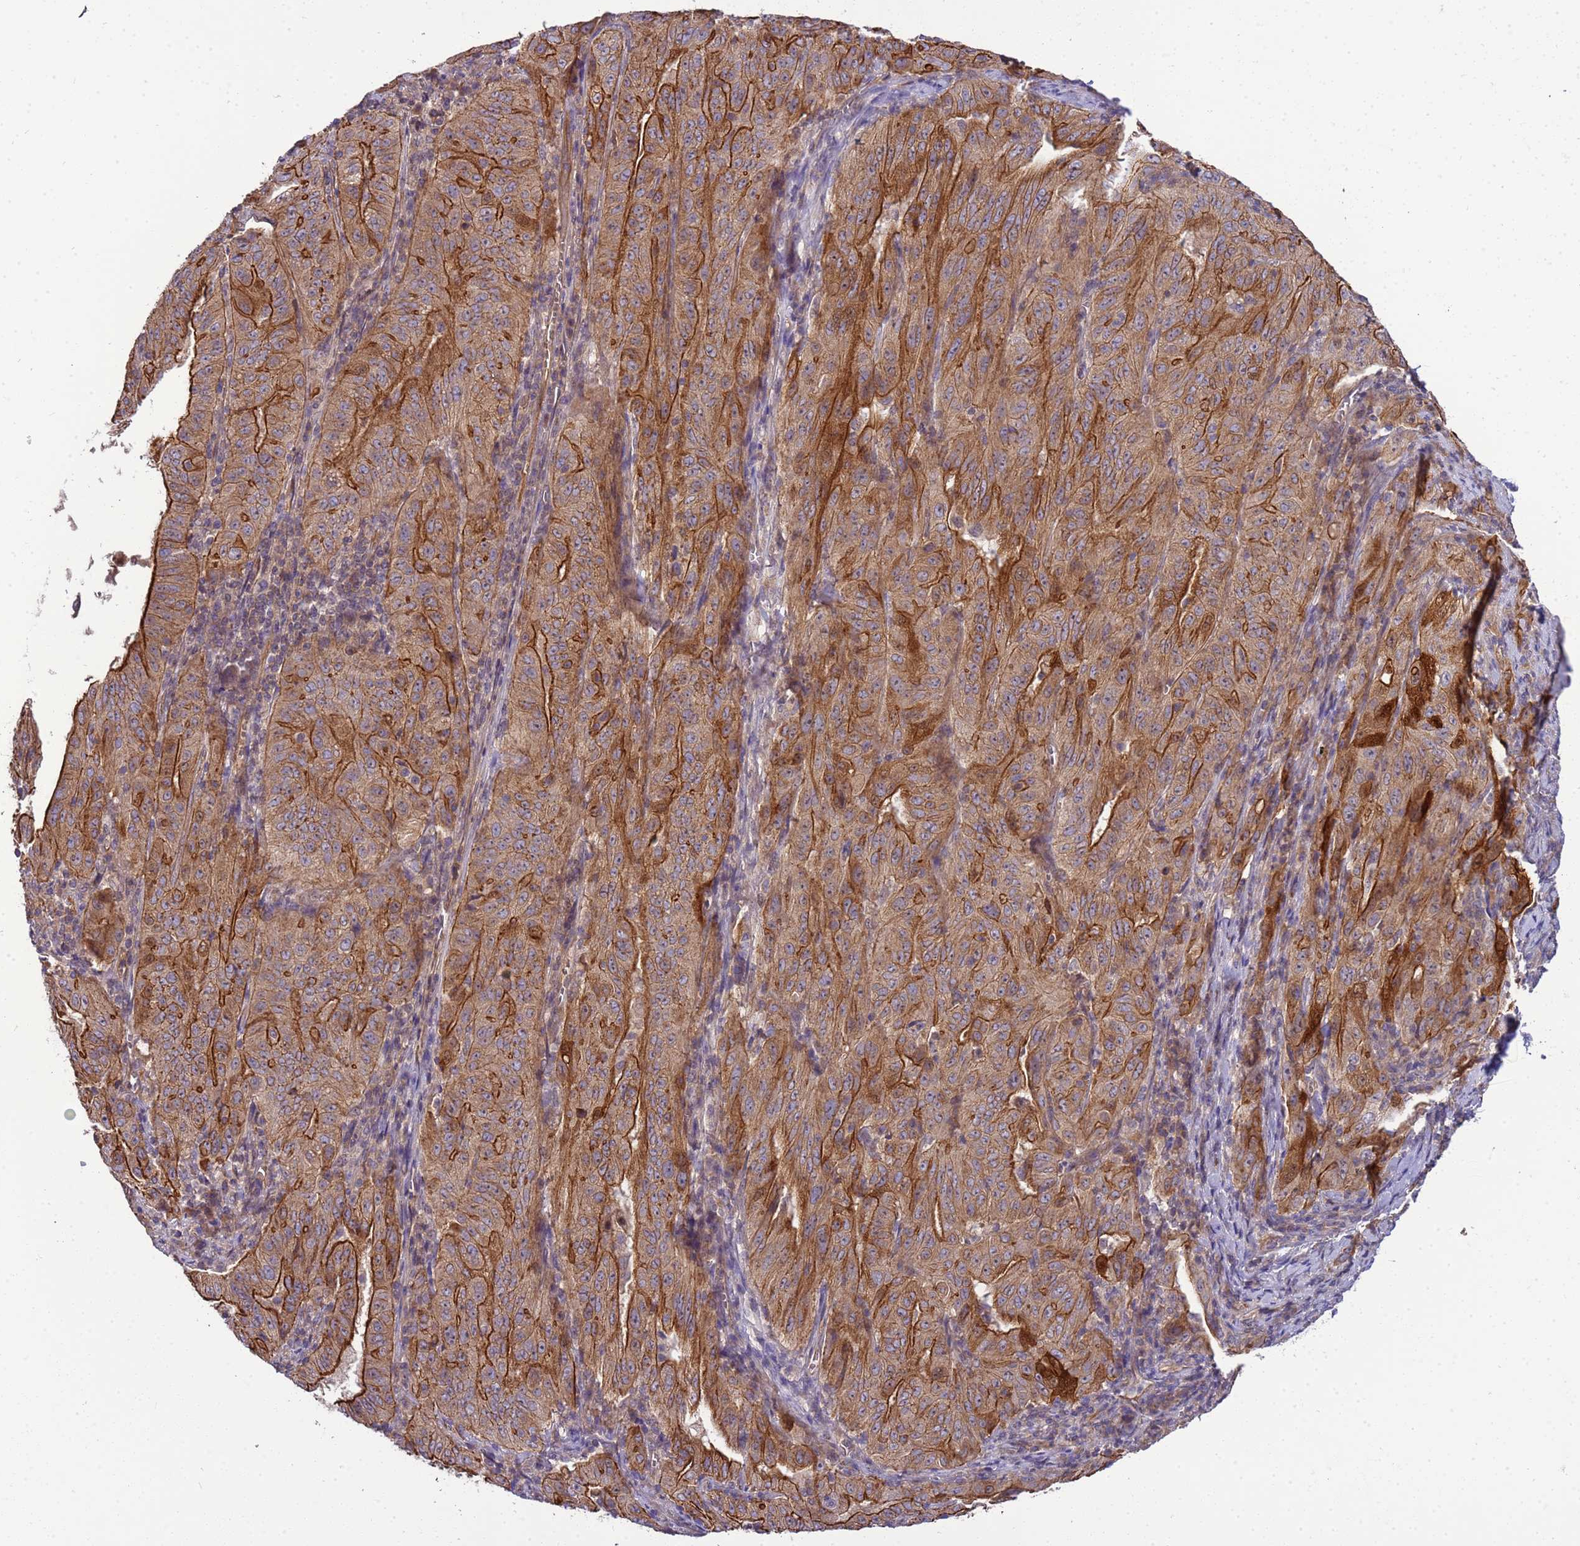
{"staining": {"intensity": "strong", "quantity": ">75%", "location": "cytoplasmic/membranous"}, "tissue": "pancreatic cancer", "cell_type": "Tumor cells", "image_type": "cancer", "snomed": [{"axis": "morphology", "description": "Adenocarcinoma, NOS"}, {"axis": "topography", "description": "Pancreas"}], "caption": "Pancreatic cancer (adenocarcinoma) tissue shows strong cytoplasmic/membranous staining in approximately >75% of tumor cells", "gene": "SMCO3", "patient": {"sex": "male", "age": 63}}